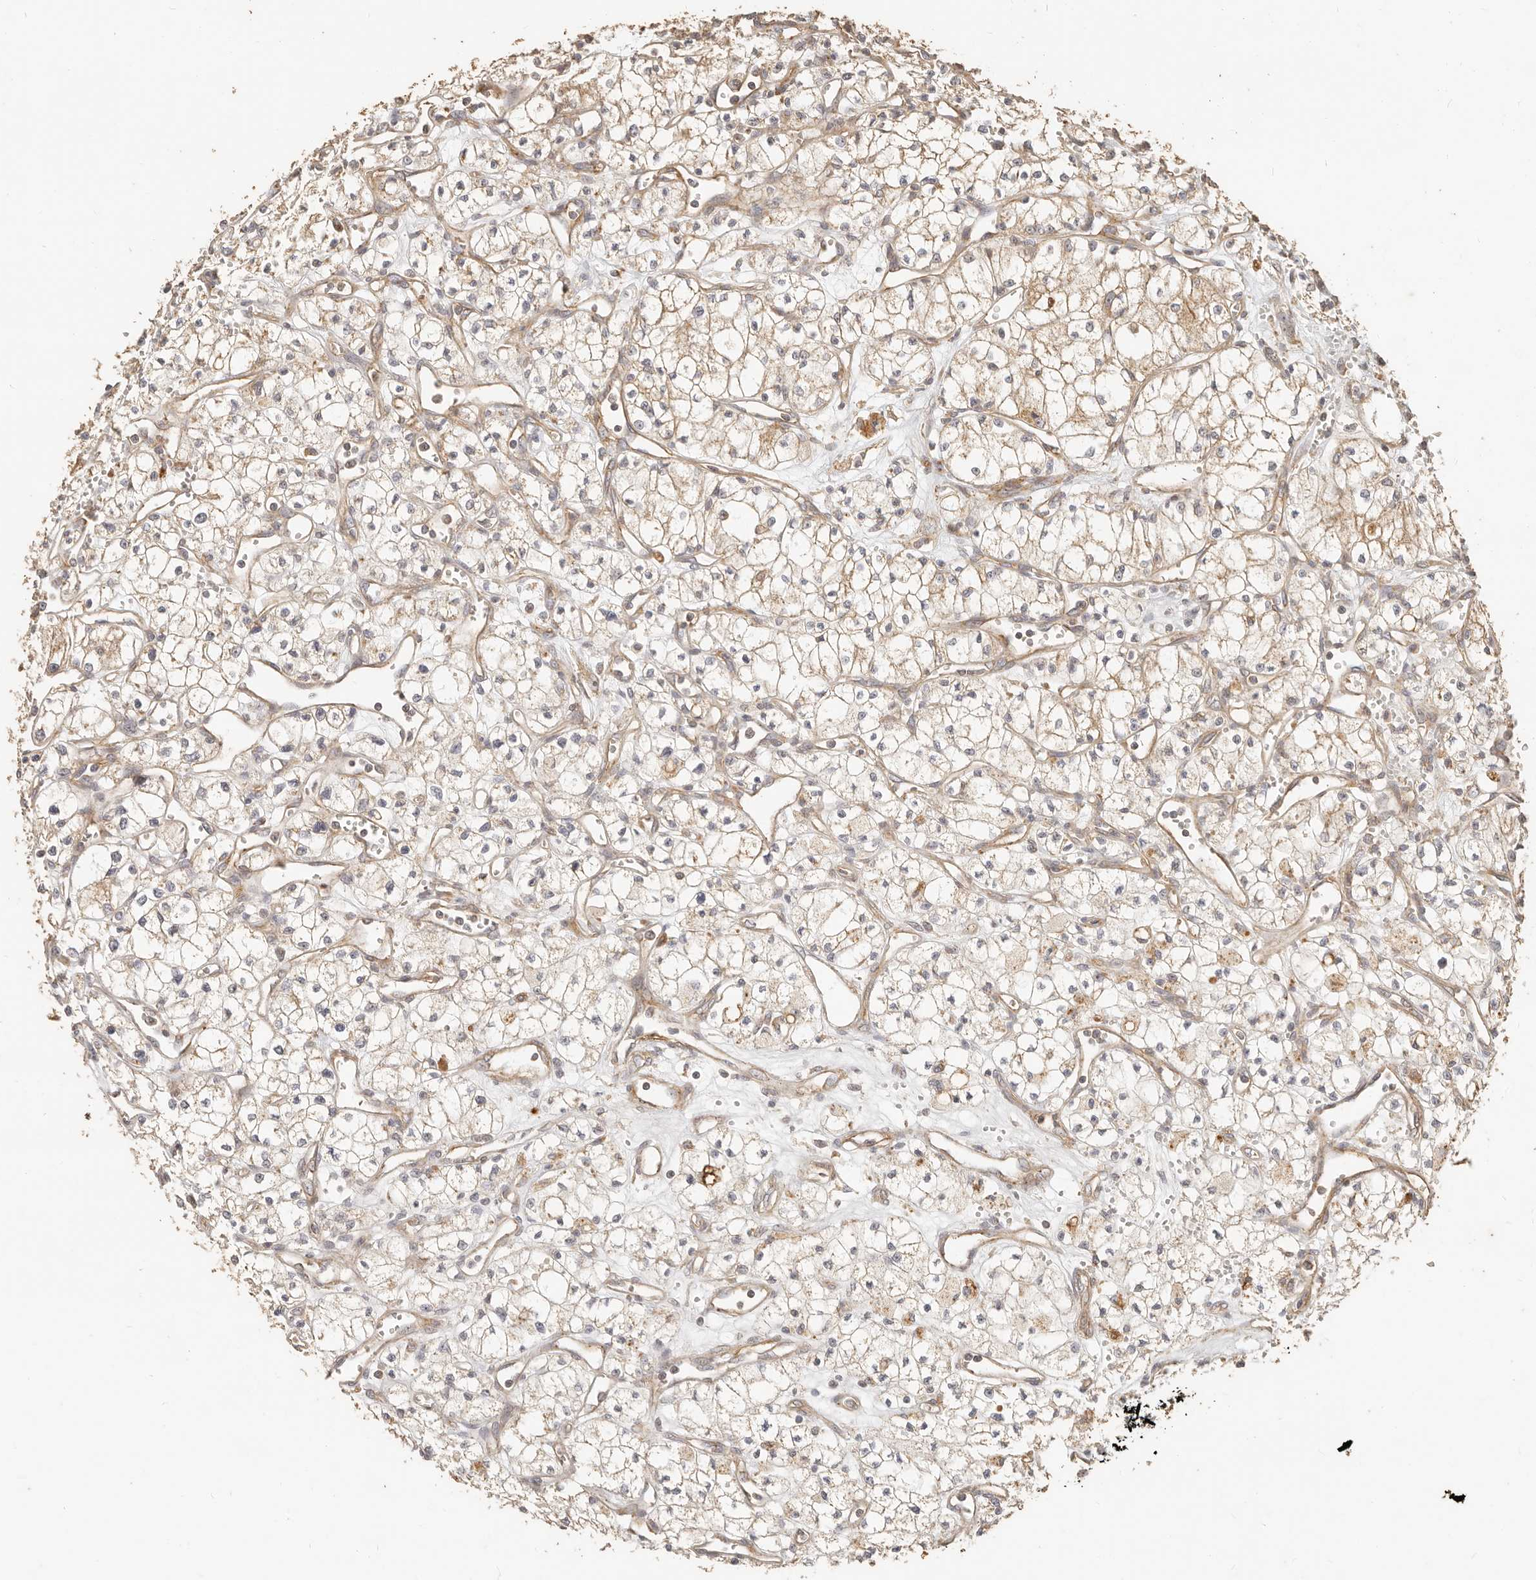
{"staining": {"intensity": "weak", "quantity": ">75%", "location": "cytoplasmic/membranous"}, "tissue": "renal cancer", "cell_type": "Tumor cells", "image_type": "cancer", "snomed": [{"axis": "morphology", "description": "Adenocarcinoma, NOS"}, {"axis": "topography", "description": "Kidney"}], "caption": "Tumor cells show weak cytoplasmic/membranous positivity in about >75% of cells in renal adenocarcinoma. Nuclei are stained in blue.", "gene": "PTPN22", "patient": {"sex": "male", "age": 59}}